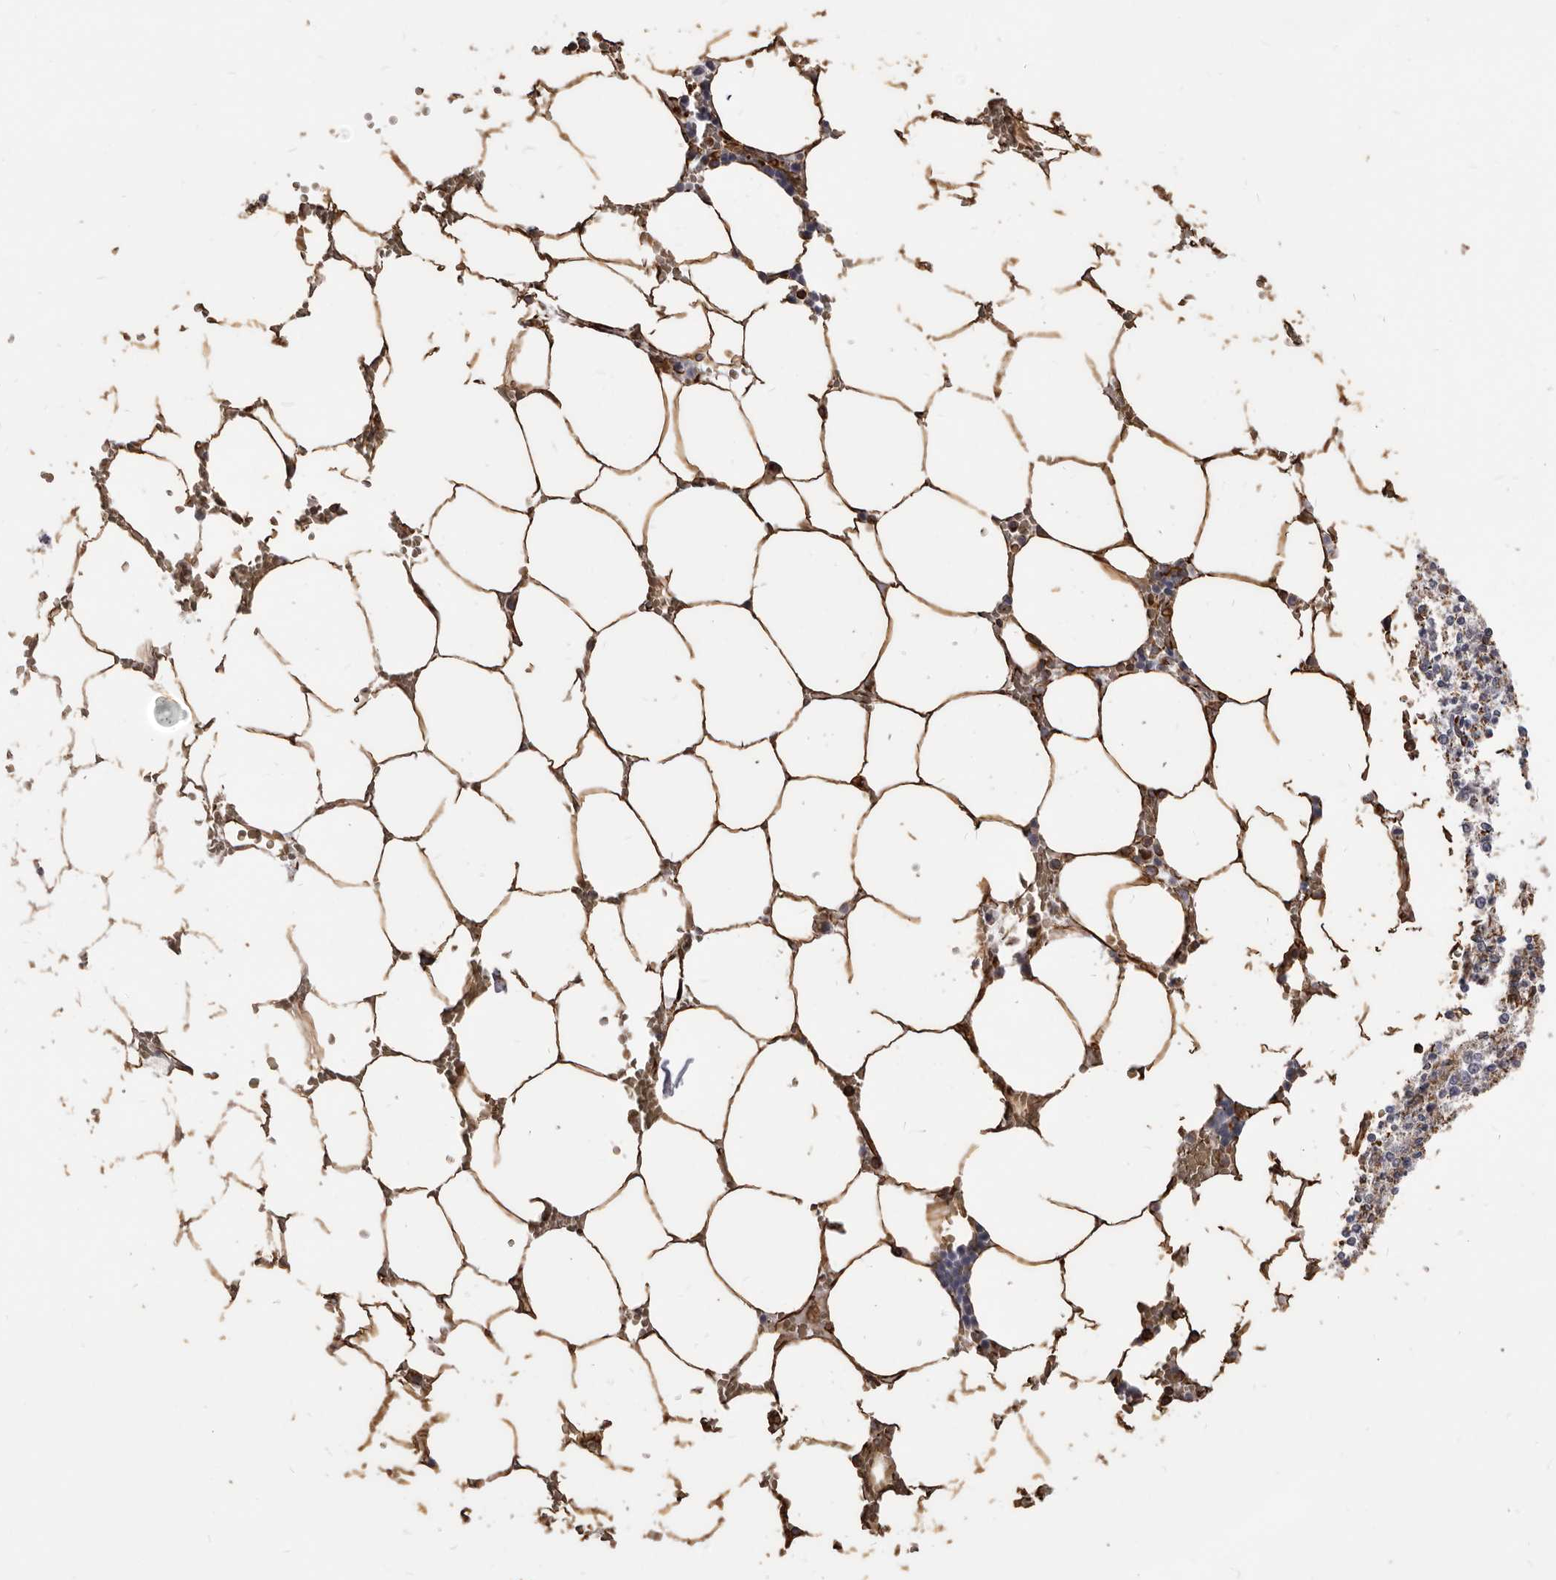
{"staining": {"intensity": "moderate", "quantity": "25%-75%", "location": "cytoplasmic/membranous"}, "tissue": "bone marrow", "cell_type": "Hematopoietic cells", "image_type": "normal", "snomed": [{"axis": "morphology", "description": "Normal tissue, NOS"}, {"axis": "topography", "description": "Bone marrow"}], "caption": "IHC micrograph of benign bone marrow: bone marrow stained using IHC exhibits medium levels of moderate protein expression localized specifically in the cytoplasmic/membranous of hematopoietic cells, appearing as a cytoplasmic/membranous brown color.", "gene": "MTURN", "patient": {"sex": "male", "age": 70}}